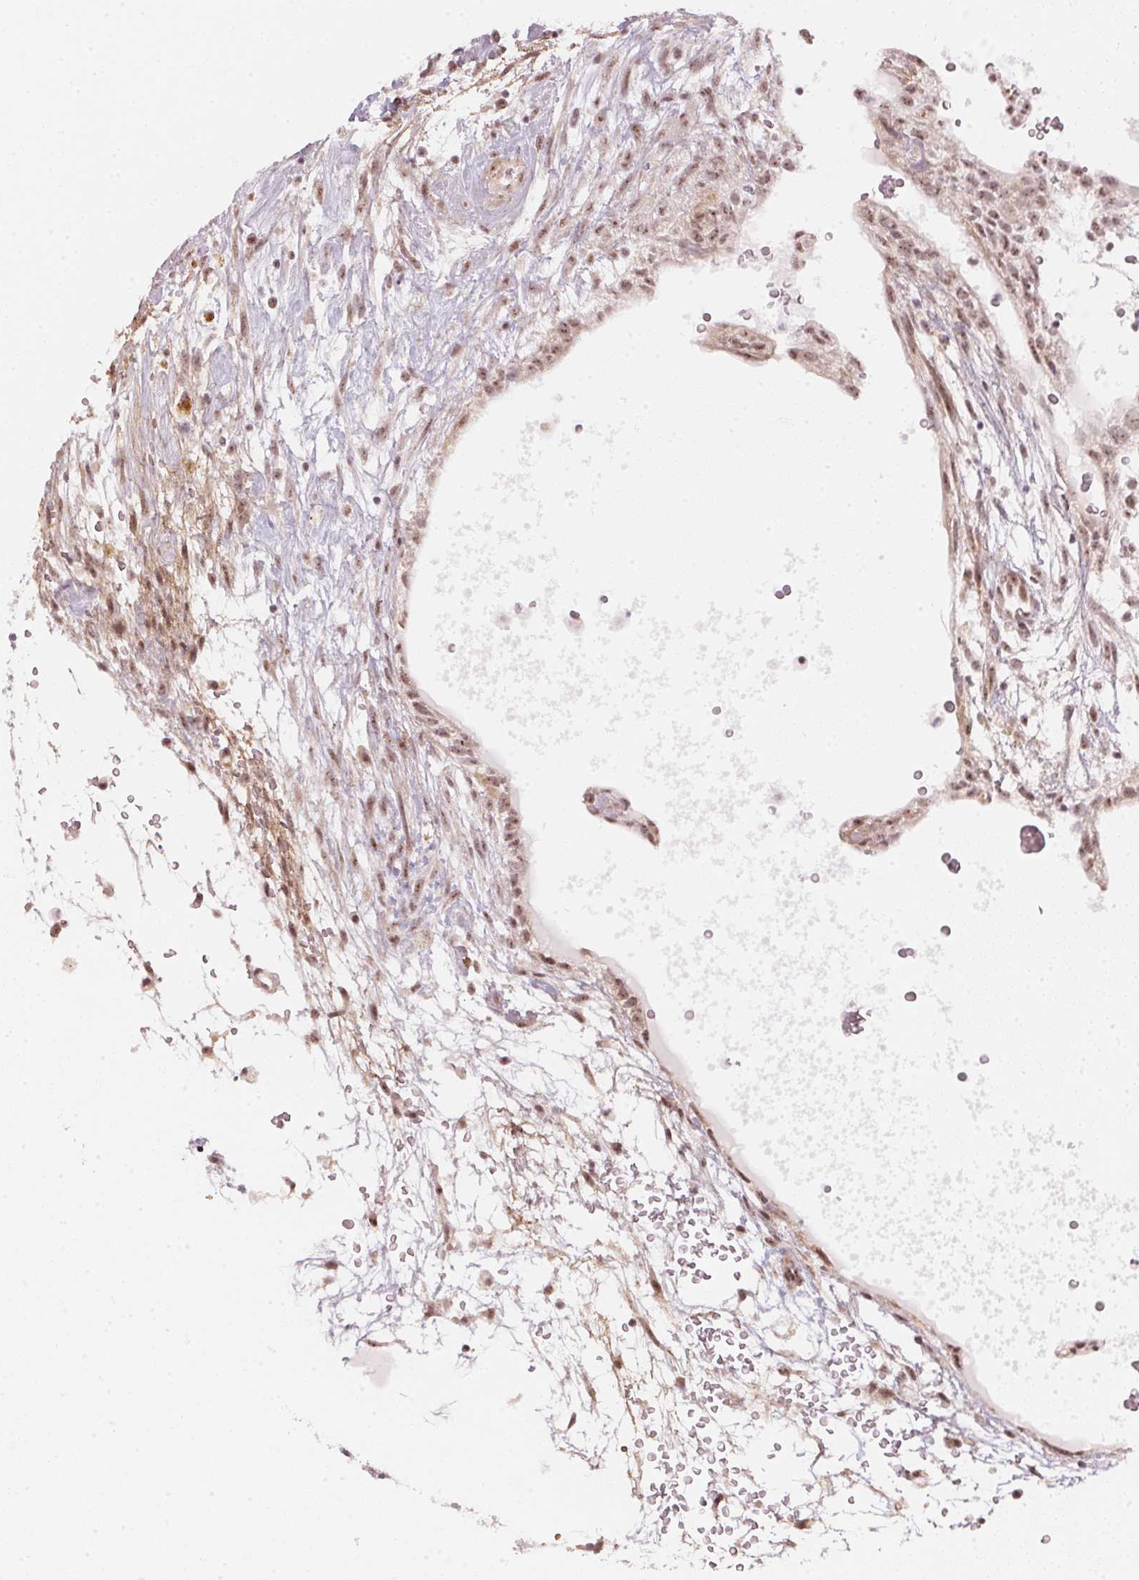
{"staining": {"intensity": "weak", "quantity": ">75%", "location": "cytoplasmic/membranous,nuclear"}, "tissue": "testis cancer", "cell_type": "Tumor cells", "image_type": "cancer", "snomed": [{"axis": "morphology", "description": "Normal tissue, NOS"}, {"axis": "morphology", "description": "Carcinoma, Embryonal, NOS"}, {"axis": "topography", "description": "Testis"}], "caption": "The immunohistochemical stain shows weak cytoplasmic/membranous and nuclear staining in tumor cells of testis embryonal carcinoma tissue.", "gene": "KAT6A", "patient": {"sex": "male", "age": 32}}